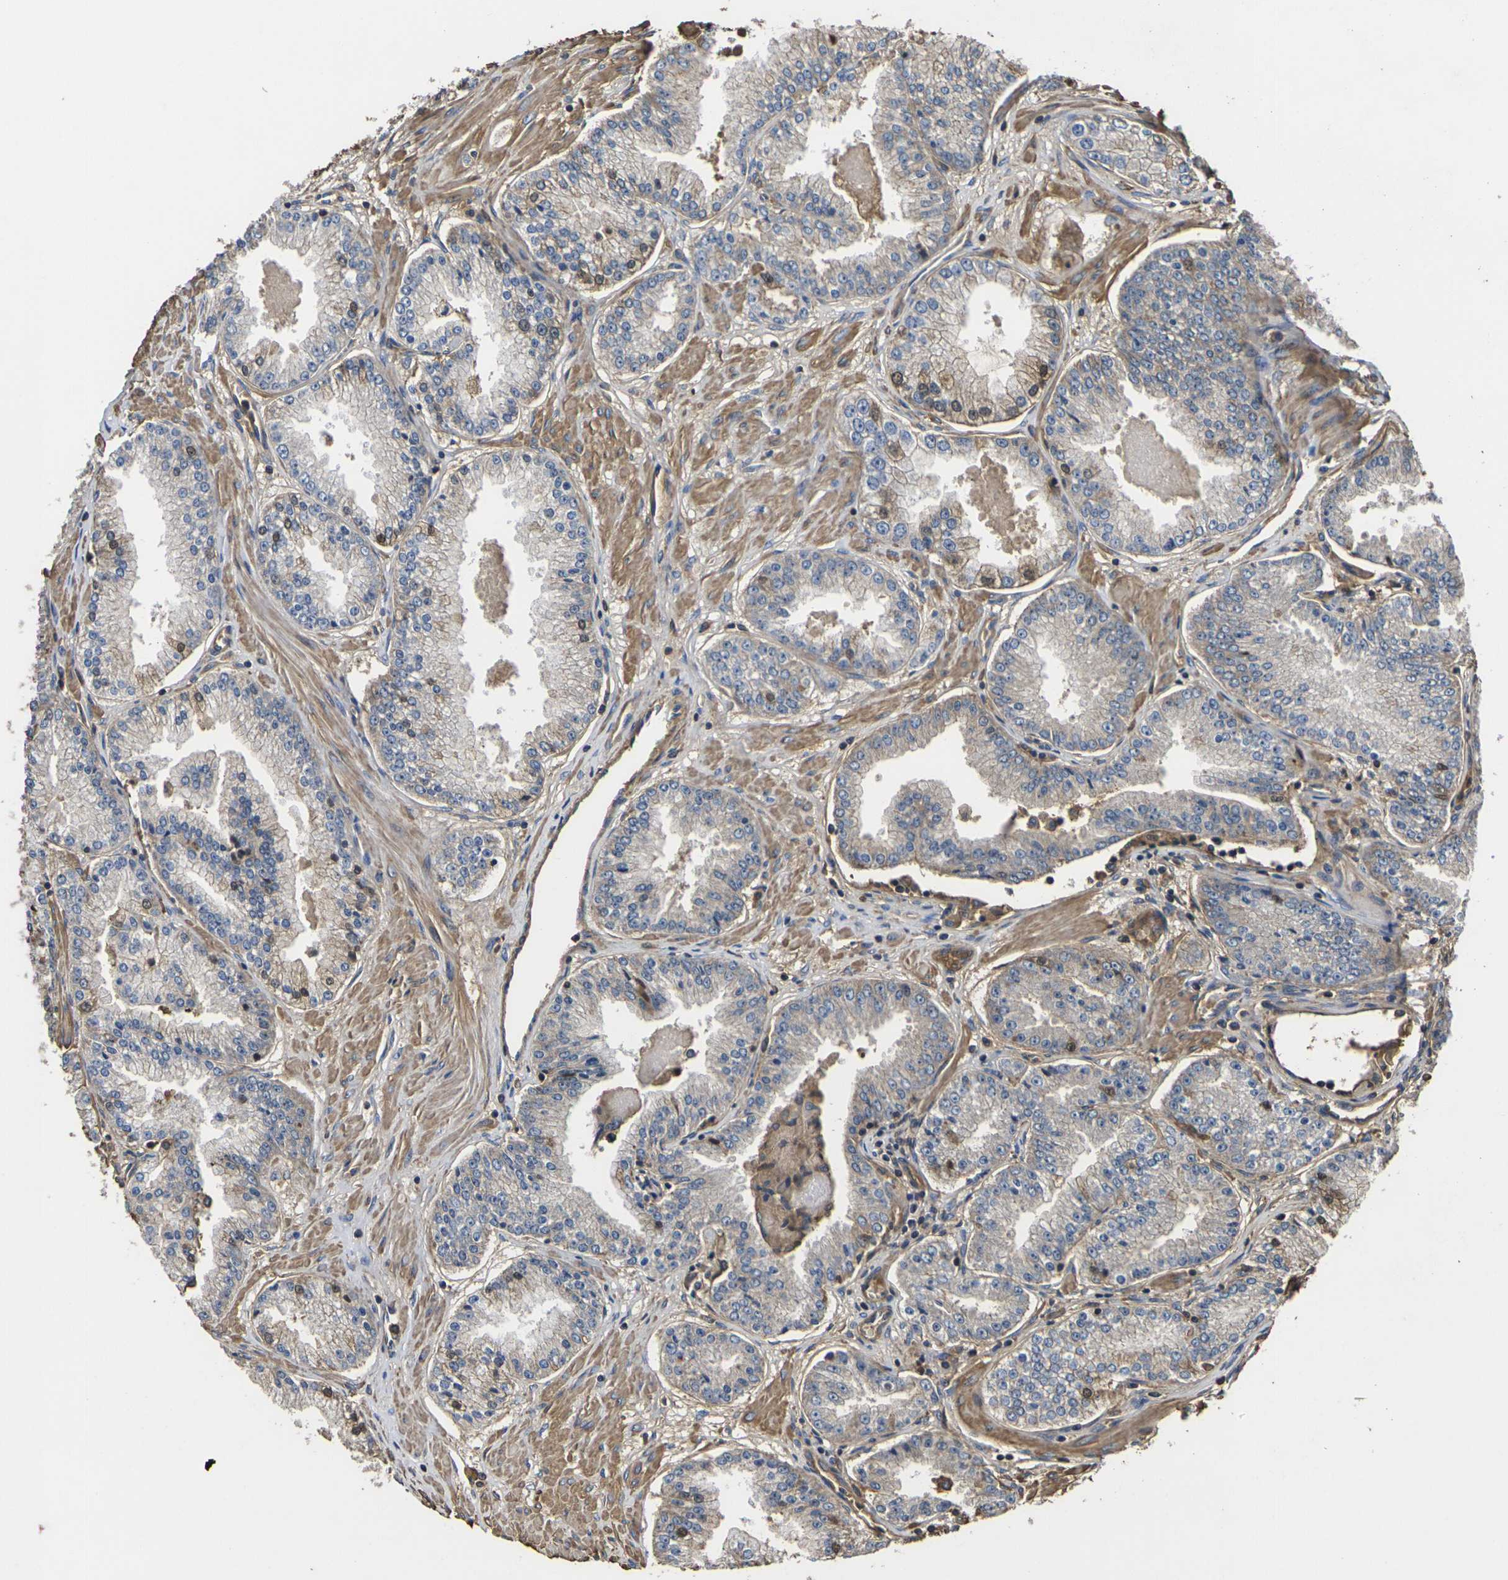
{"staining": {"intensity": "weak", "quantity": "25%-75%", "location": "cytoplasmic/membranous,nuclear"}, "tissue": "prostate cancer", "cell_type": "Tumor cells", "image_type": "cancer", "snomed": [{"axis": "morphology", "description": "Adenocarcinoma, High grade"}, {"axis": "topography", "description": "Prostate"}], "caption": "Protein expression analysis of human adenocarcinoma (high-grade) (prostate) reveals weak cytoplasmic/membranous and nuclear expression in about 25%-75% of tumor cells.", "gene": "HSPG2", "patient": {"sex": "male", "age": 61}}